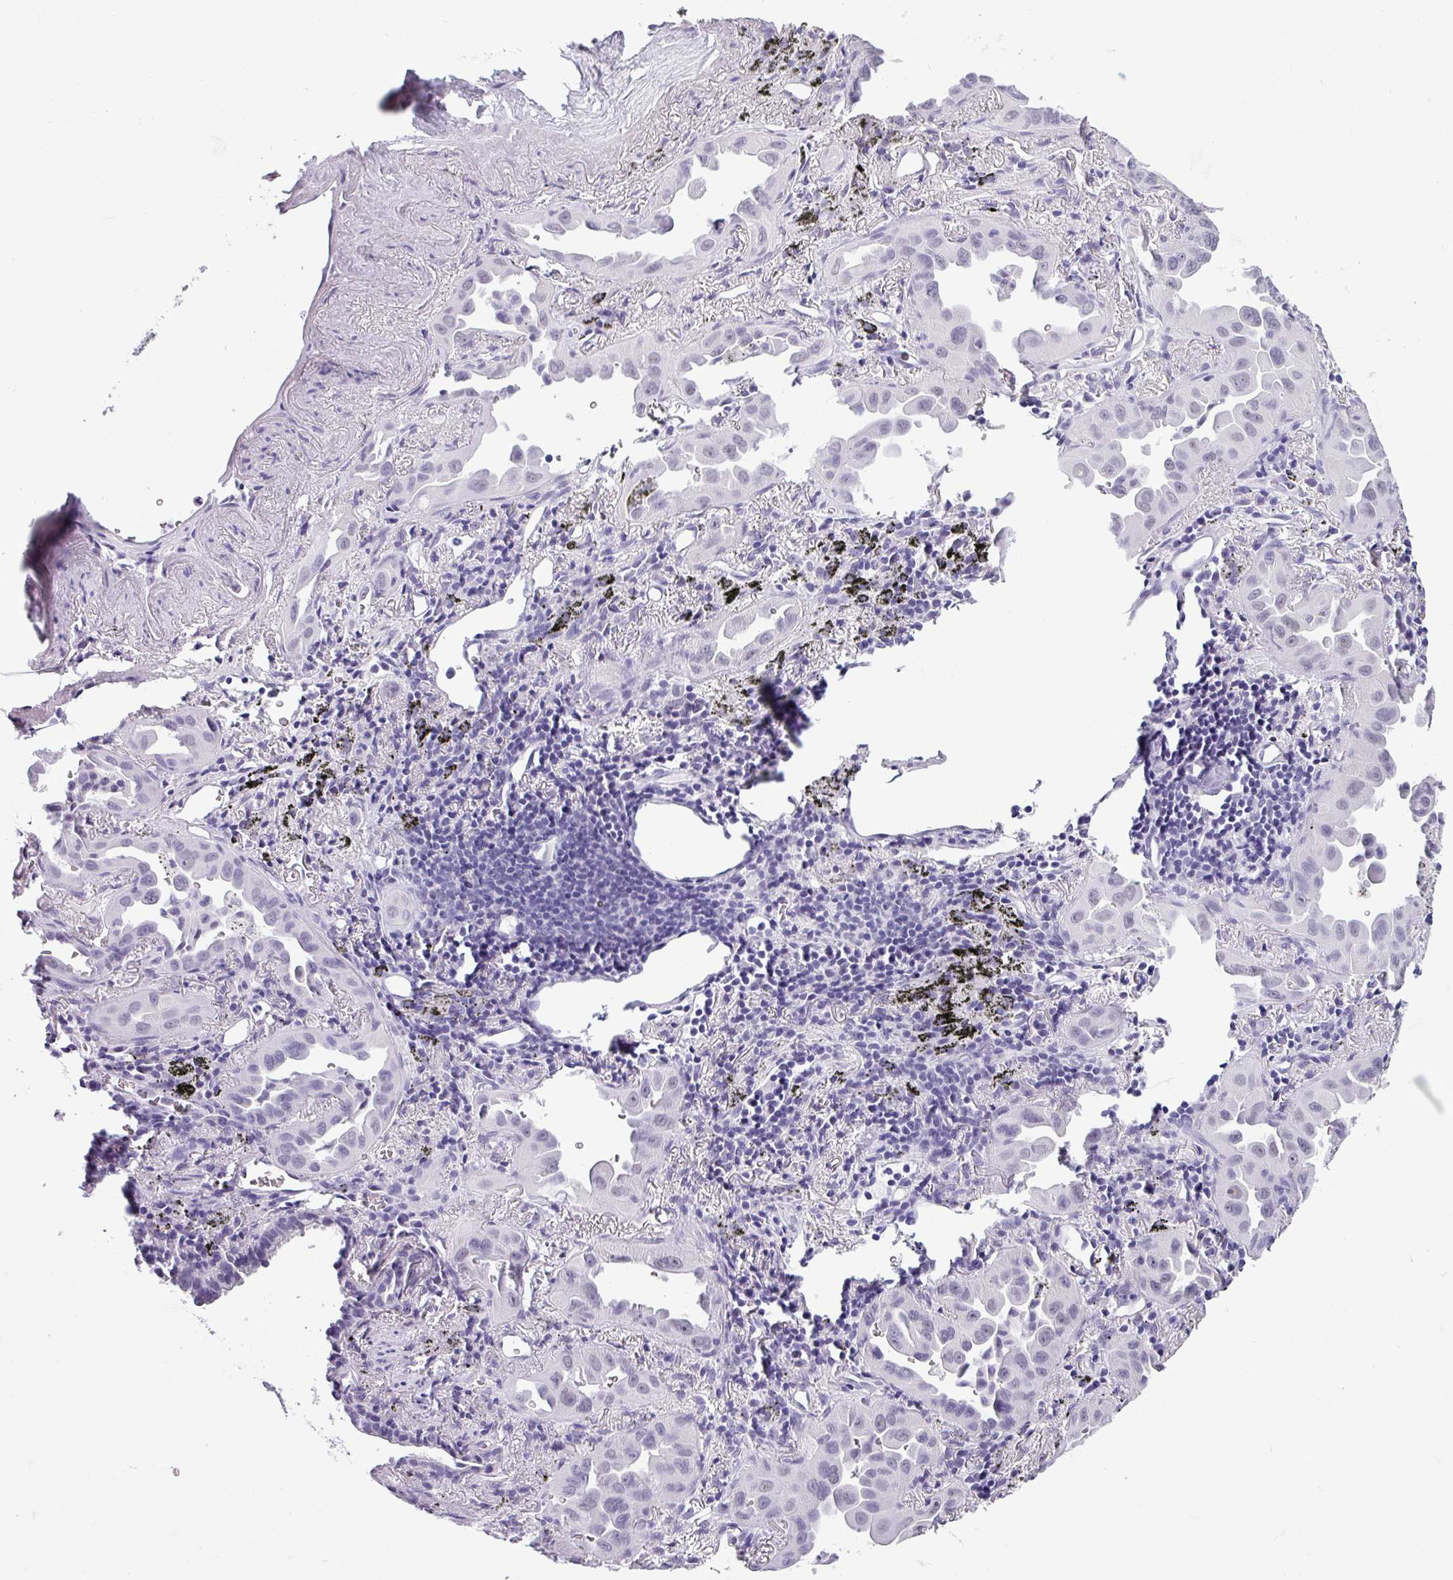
{"staining": {"intensity": "negative", "quantity": "none", "location": "none"}, "tissue": "lung cancer", "cell_type": "Tumor cells", "image_type": "cancer", "snomed": [{"axis": "morphology", "description": "Adenocarcinoma, NOS"}, {"axis": "topography", "description": "Lung"}], "caption": "An IHC histopathology image of adenocarcinoma (lung) is shown. There is no staining in tumor cells of adenocarcinoma (lung).", "gene": "SRGAP1", "patient": {"sex": "male", "age": 68}}